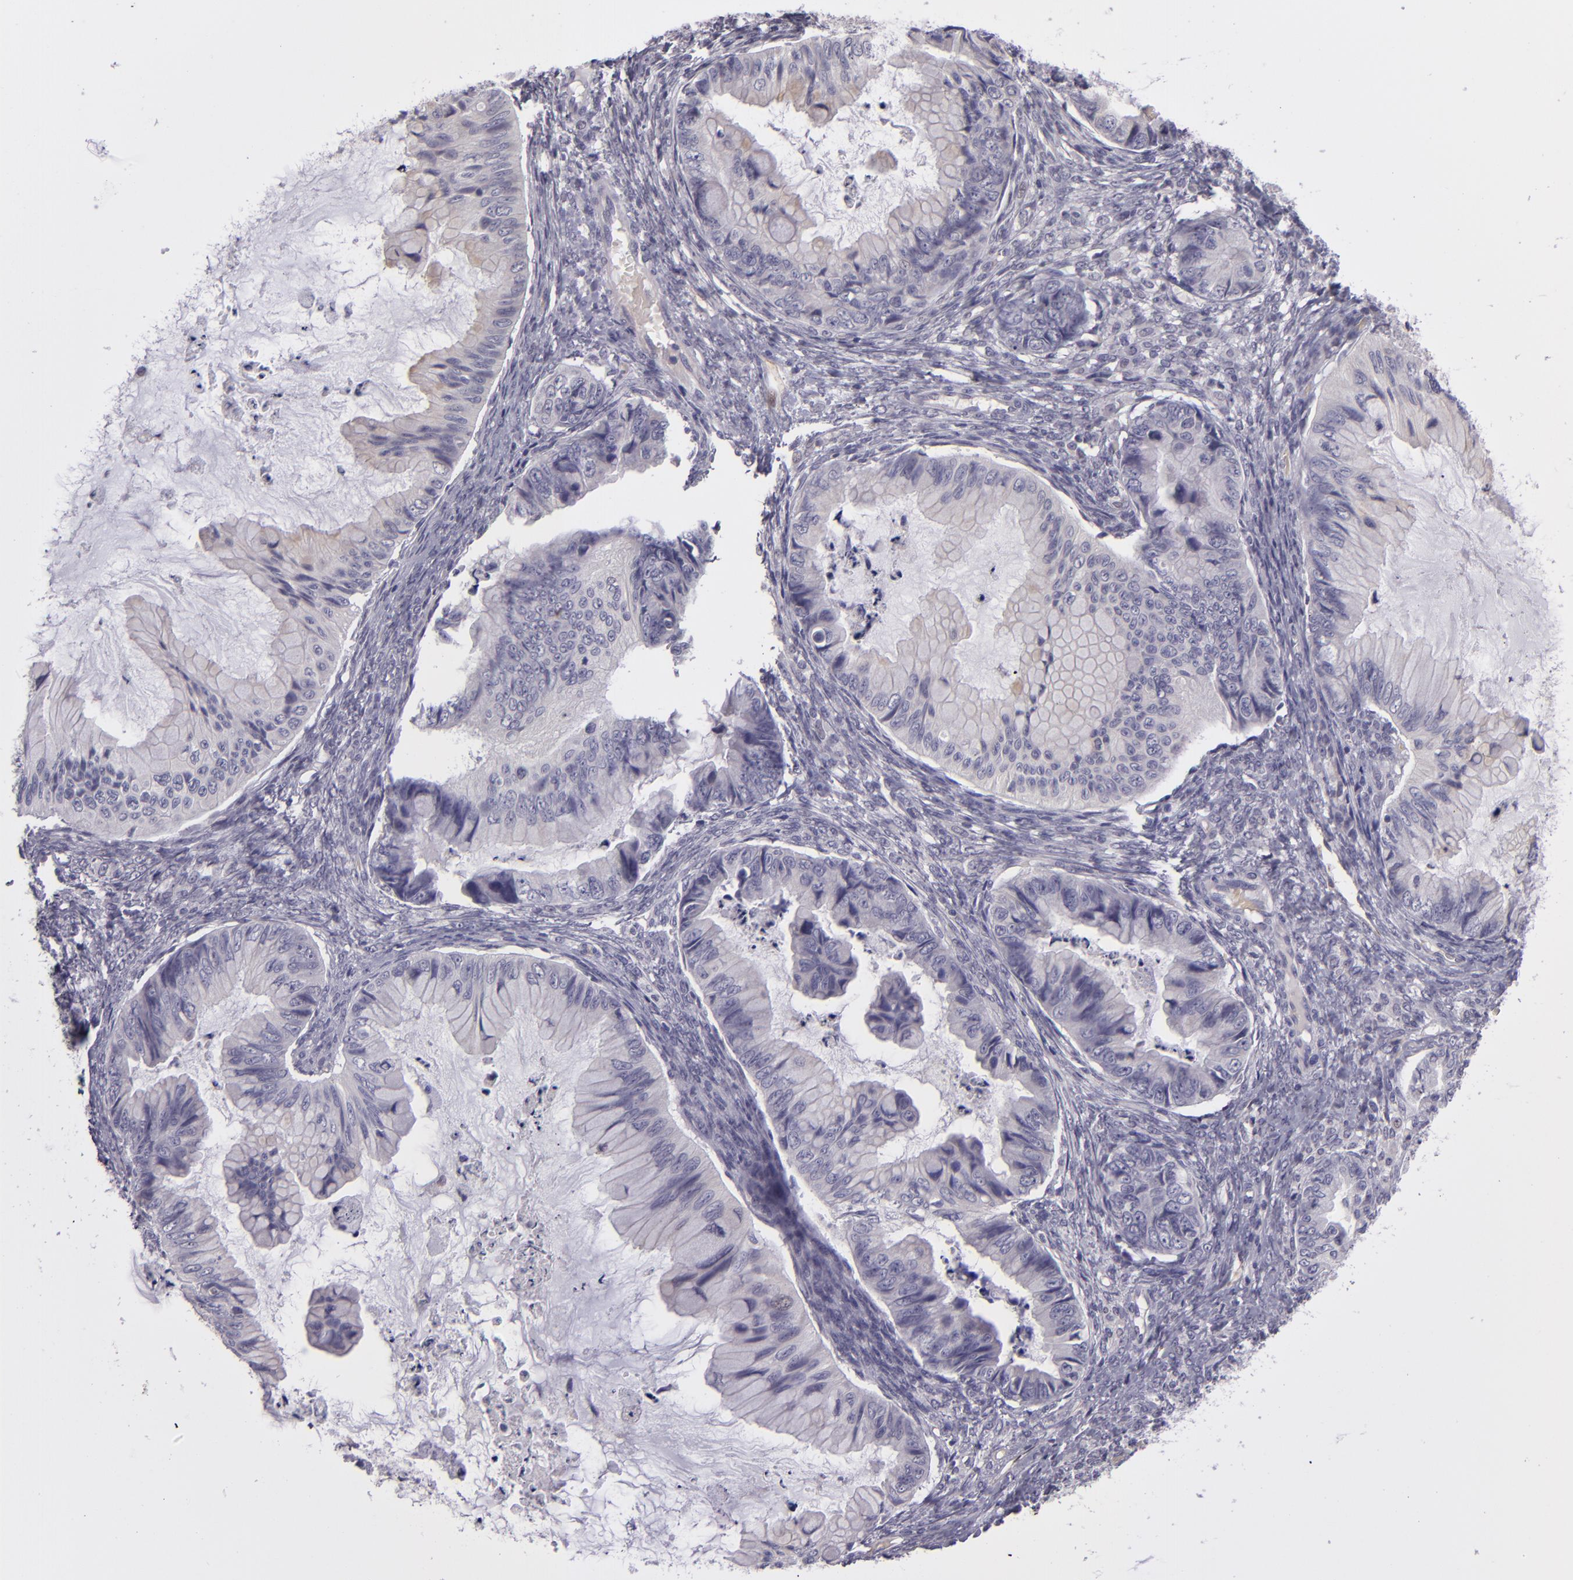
{"staining": {"intensity": "negative", "quantity": "none", "location": "none"}, "tissue": "ovarian cancer", "cell_type": "Tumor cells", "image_type": "cancer", "snomed": [{"axis": "morphology", "description": "Cystadenocarcinoma, mucinous, NOS"}, {"axis": "topography", "description": "Ovary"}], "caption": "Immunohistochemistry (IHC) of human ovarian mucinous cystadenocarcinoma reveals no positivity in tumor cells.", "gene": "SNCB", "patient": {"sex": "female", "age": 36}}